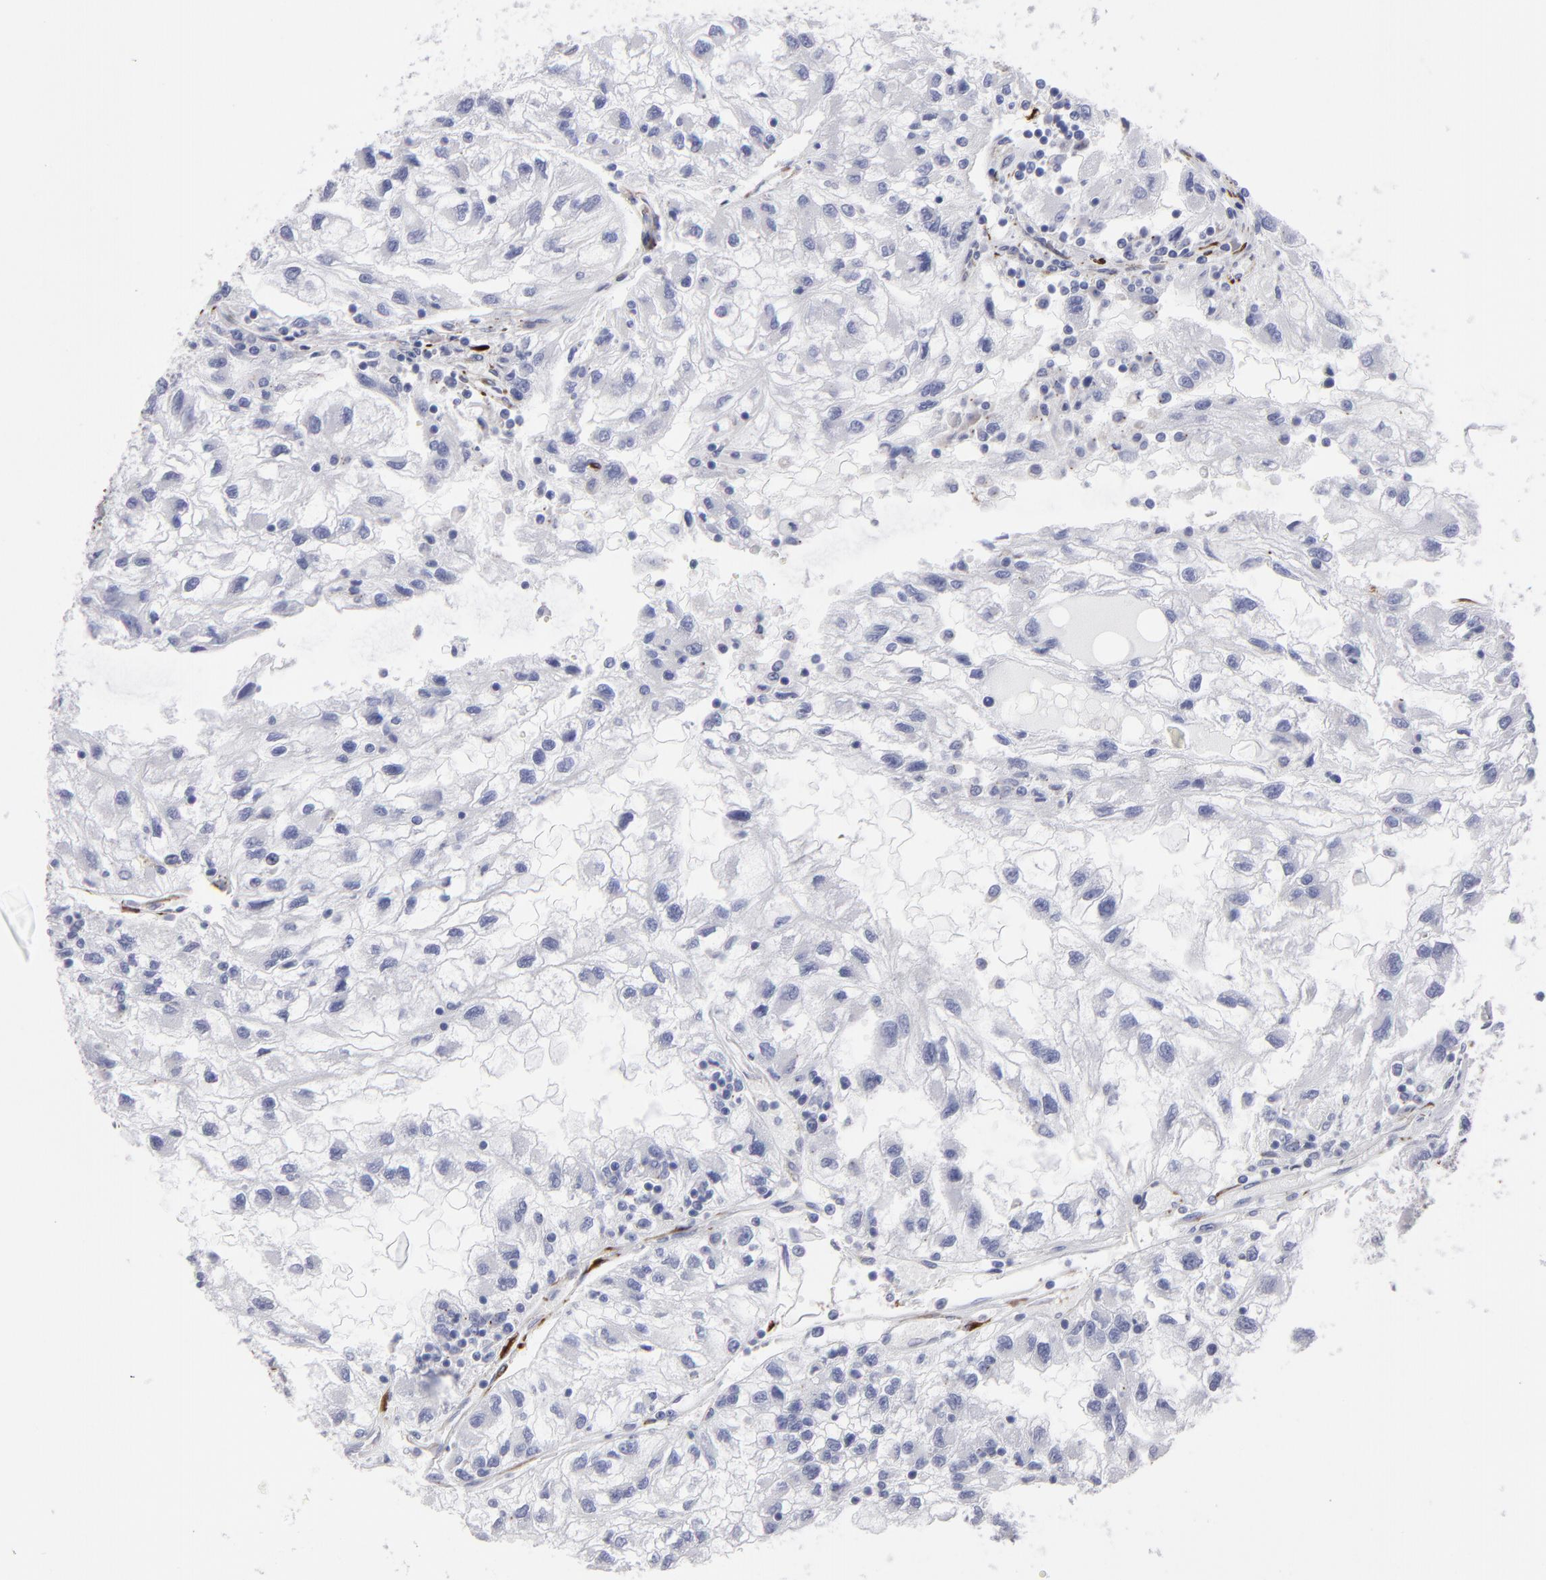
{"staining": {"intensity": "negative", "quantity": "none", "location": "none"}, "tissue": "renal cancer", "cell_type": "Tumor cells", "image_type": "cancer", "snomed": [{"axis": "morphology", "description": "Normal tissue, NOS"}, {"axis": "morphology", "description": "Adenocarcinoma, NOS"}, {"axis": "topography", "description": "Kidney"}], "caption": "This histopathology image is of renal cancer (adenocarcinoma) stained with IHC to label a protein in brown with the nuclei are counter-stained blue. There is no expression in tumor cells.", "gene": "SLMAP", "patient": {"sex": "male", "age": 71}}